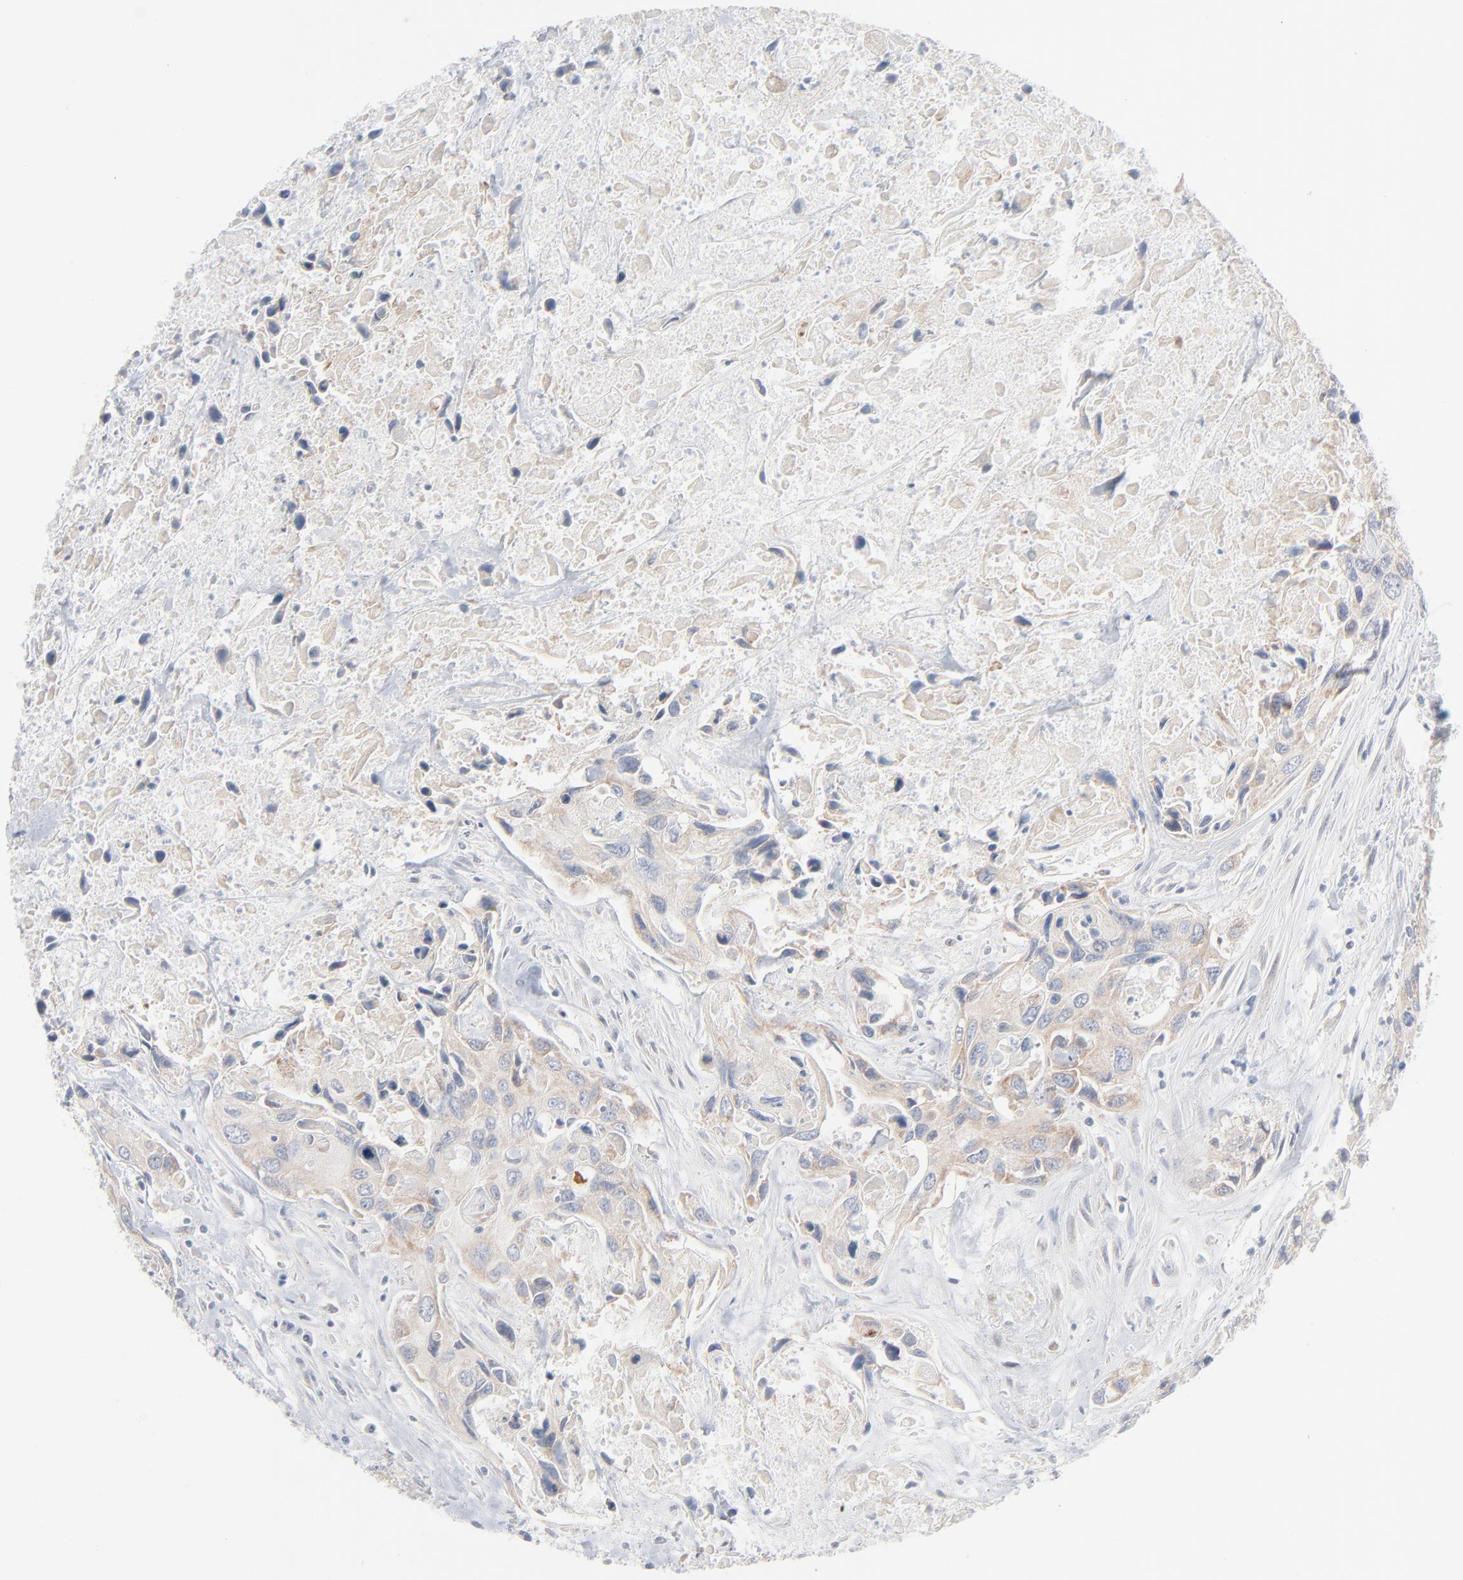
{"staining": {"intensity": "weak", "quantity": ">75%", "location": "cytoplasmic/membranous"}, "tissue": "urothelial cancer", "cell_type": "Tumor cells", "image_type": "cancer", "snomed": [{"axis": "morphology", "description": "Urothelial carcinoma, High grade"}, {"axis": "topography", "description": "Urinary bladder"}], "caption": "Urothelial cancer stained for a protein displays weak cytoplasmic/membranous positivity in tumor cells.", "gene": "KDSR", "patient": {"sex": "male", "age": 71}}